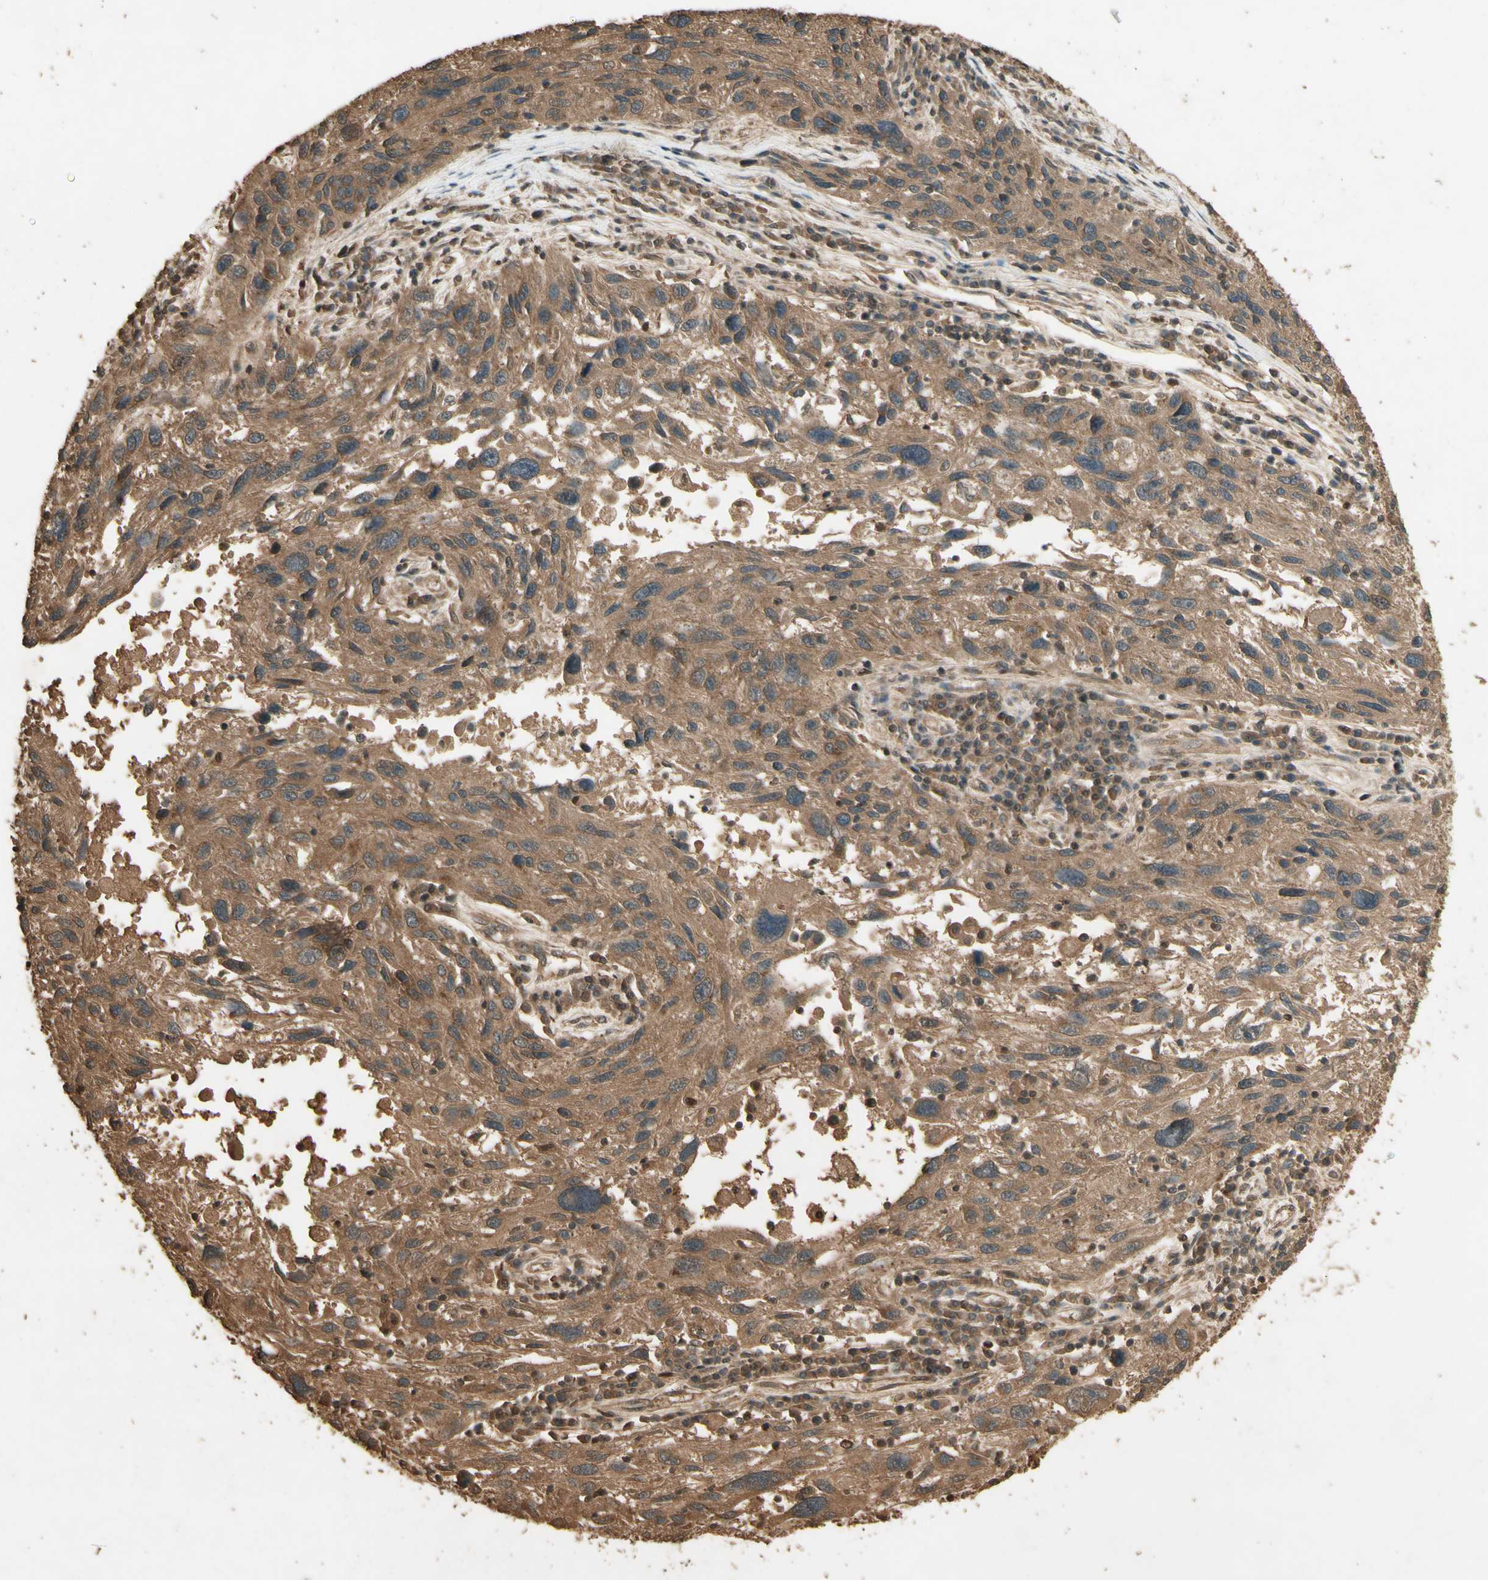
{"staining": {"intensity": "moderate", "quantity": ">75%", "location": "cytoplasmic/membranous"}, "tissue": "melanoma", "cell_type": "Tumor cells", "image_type": "cancer", "snomed": [{"axis": "morphology", "description": "Malignant melanoma, NOS"}, {"axis": "topography", "description": "Skin"}], "caption": "Immunohistochemistry (IHC) micrograph of neoplastic tissue: human melanoma stained using IHC shows medium levels of moderate protein expression localized specifically in the cytoplasmic/membranous of tumor cells, appearing as a cytoplasmic/membranous brown color.", "gene": "SMAD9", "patient": {"sex": "male", "age": 53}}